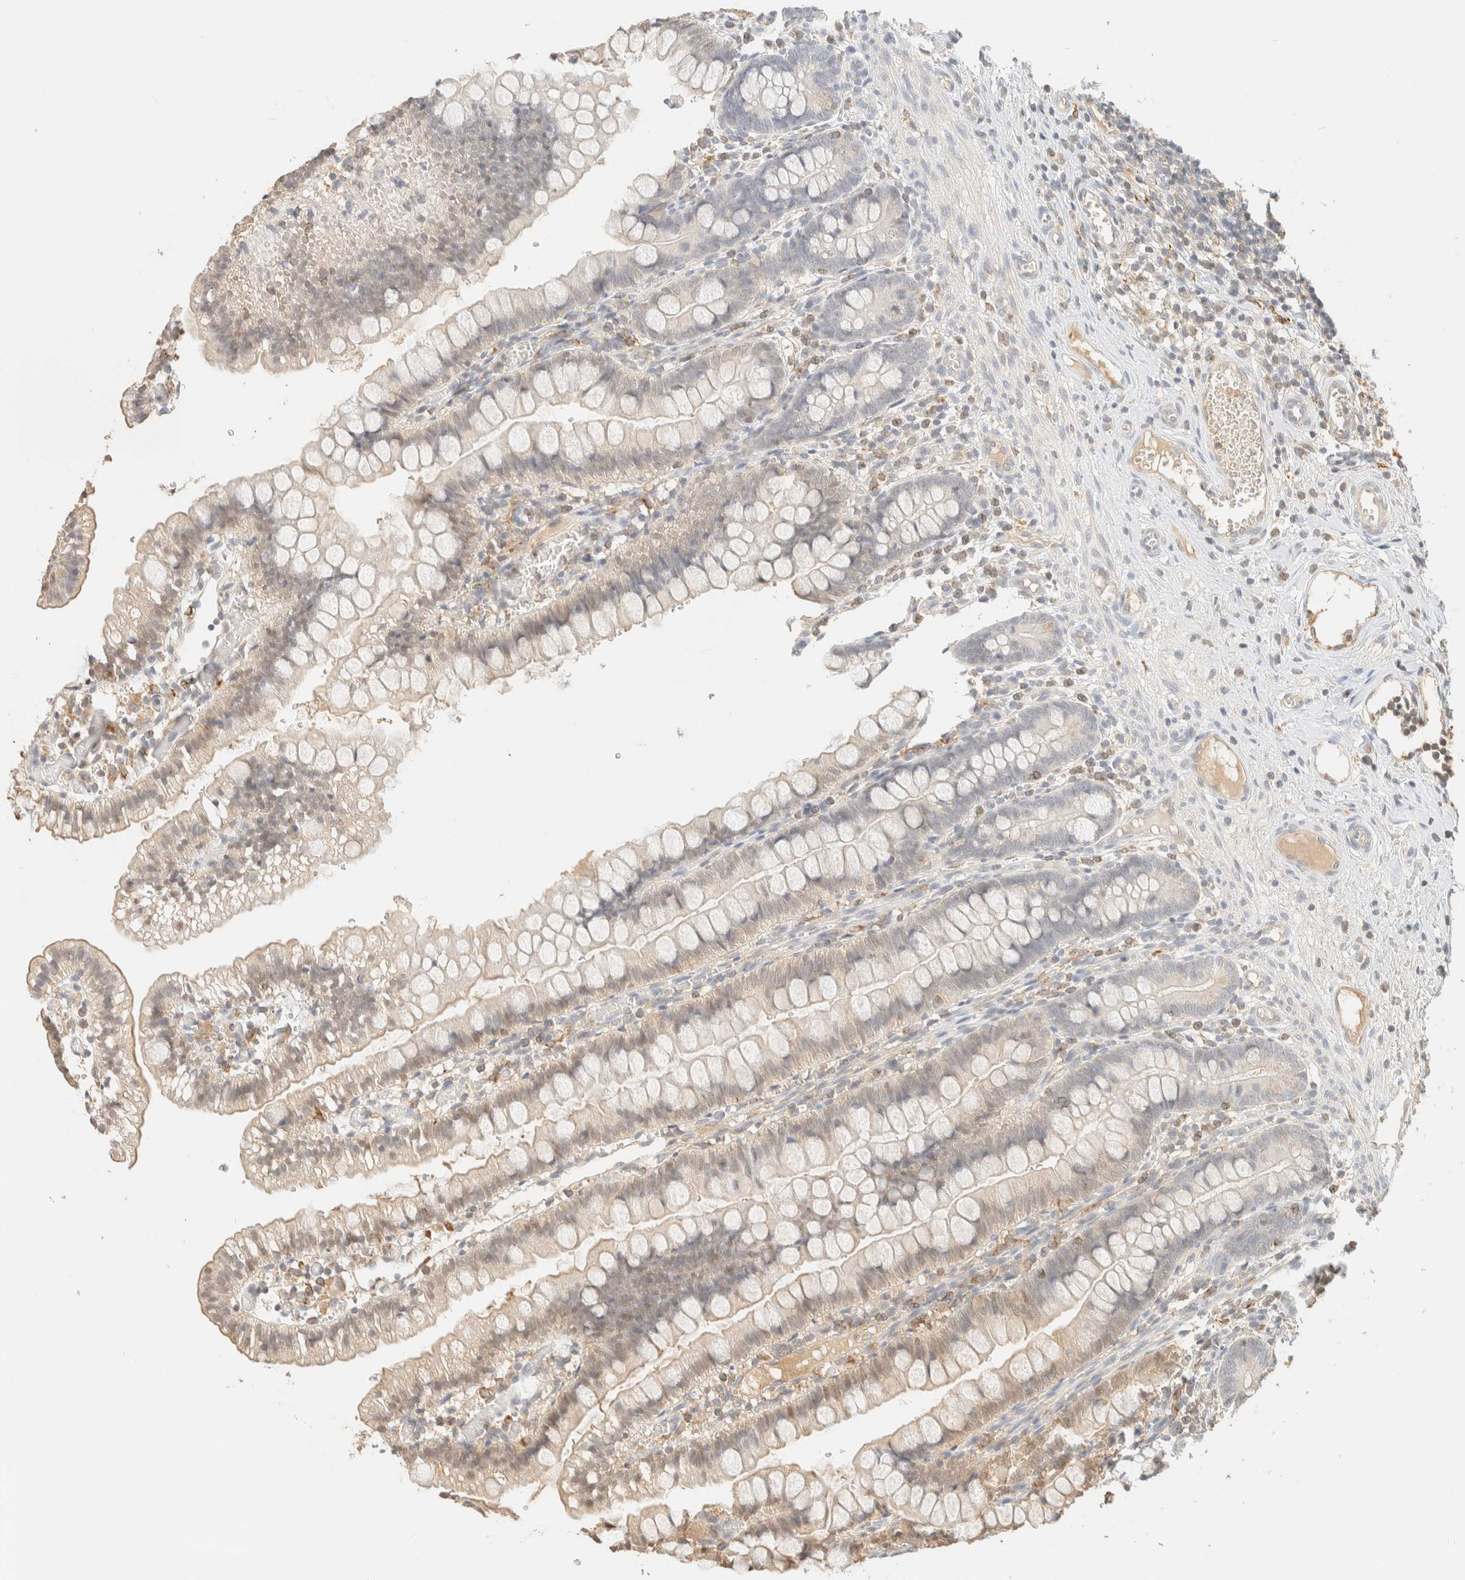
{"staining": {"intensity": "weak", "quantity": ">75%", "location": "cytoplasmic/membranous"}, "tissue": "small intestine", "cell_type": "Glandular cells", "image_type": "normal", "snomed": [{"axis": "morphology", "description": "Normal tissue, NOS"}, {"axis": "morphology", "description": "Developmental malformation"}, {"axis": "topography", "description": "Small intestine"}], "caption": "Weak cytoplasmic/membranous protein positivity is identified in about >75% of glandular cells in small intestine.", "gene": "TIMD4", "patient": {"sex": "male"}}